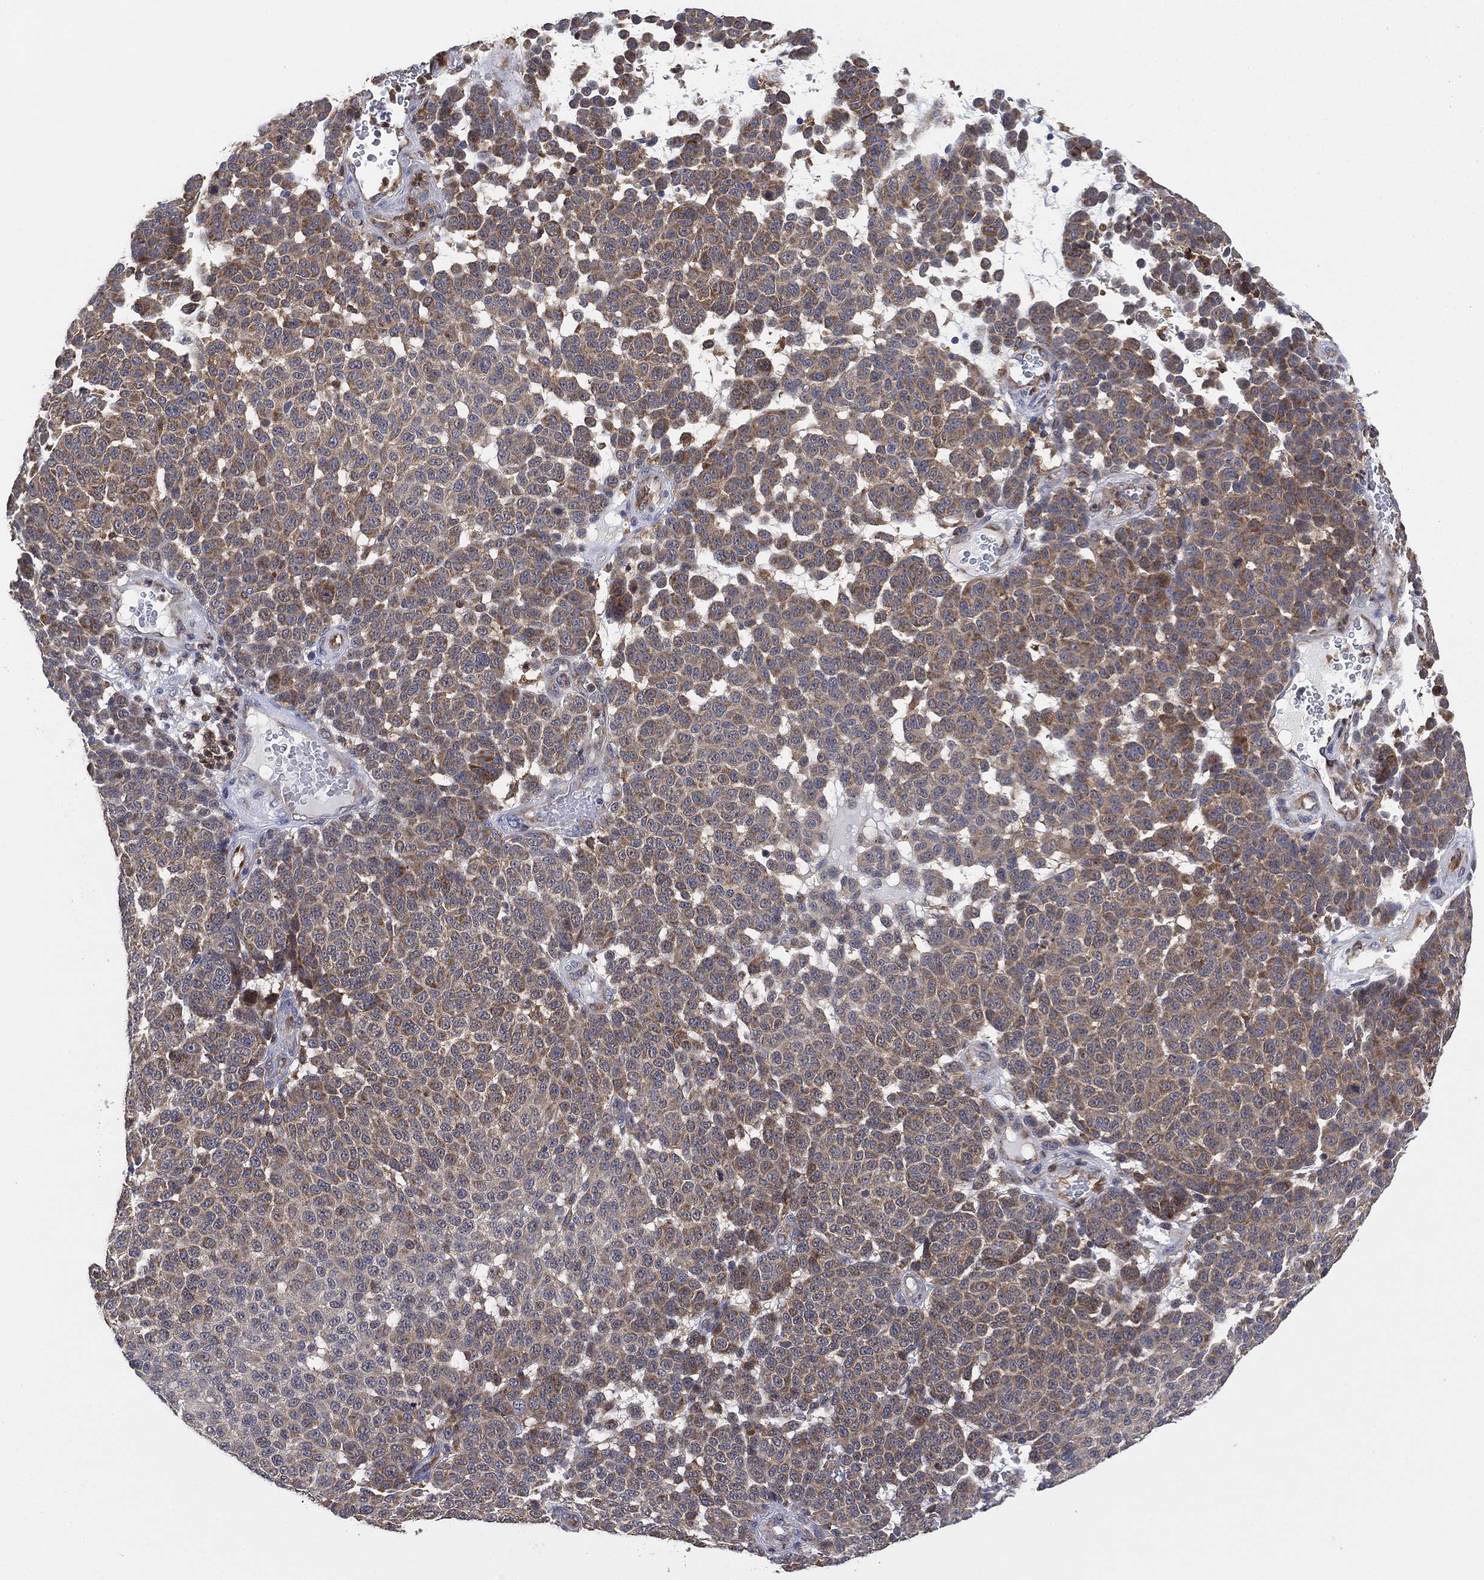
{"staining": {"intensity": "moderate", "quantity": "25%-75%", "location": "cytoplasmic/membranous"}, "tissue": "melanoma", "cell_type": "Tumor cells", "image_type": "cancer", "snomed": [{"axis": "morphology", "description": "Malignant melanoma, NOS"}, {"axis": "topography", "description": "Skin"}], "caption": "An IHC photomicrograph of tumor tissue is shown. Protein staining in brown shows moderate cytoplasmic/membranous positivity in melanoma within tumor cells.", "gene": "FES", "patient": {"sex": "male", "age": 59}}